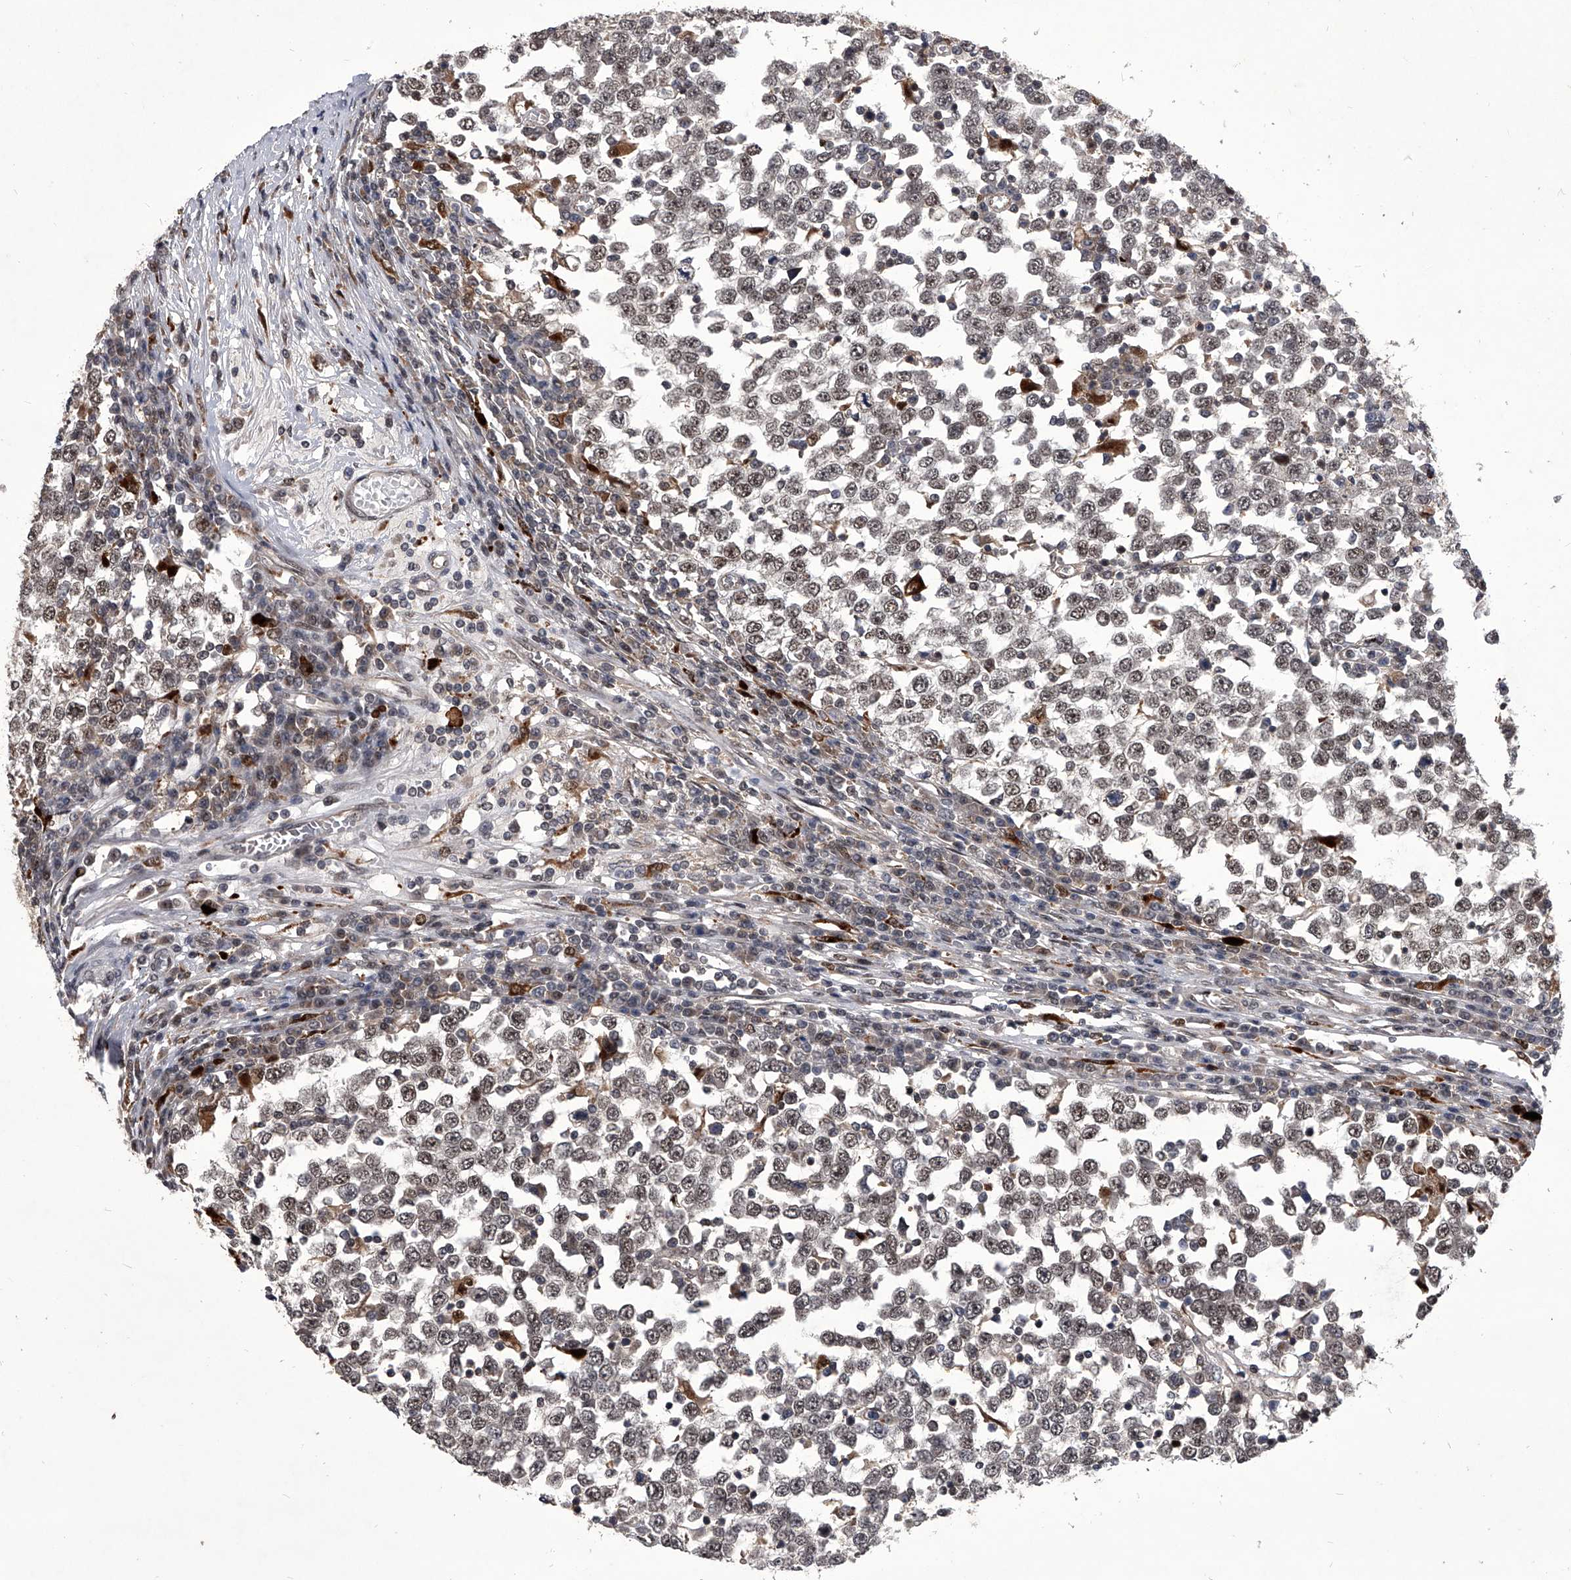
{"staining": {"intensity": "weak", "quantity": "25%-75%", "location": "nuclear"}, "tissue": "testis cancer", "cell_type": "Tumor cells", "image_type": "cancer", "snomed": [{"axis": "morphology", "description": "Seminoma, NOS"}, {"axis": "topography", "description": "Testis"}], "caption": "Seminoma (testis) stained for a protein shows weak nuclear positivity in tumor cells.", "gene": "CMTR1", "patient": {"sex": "male", "age": 65}}